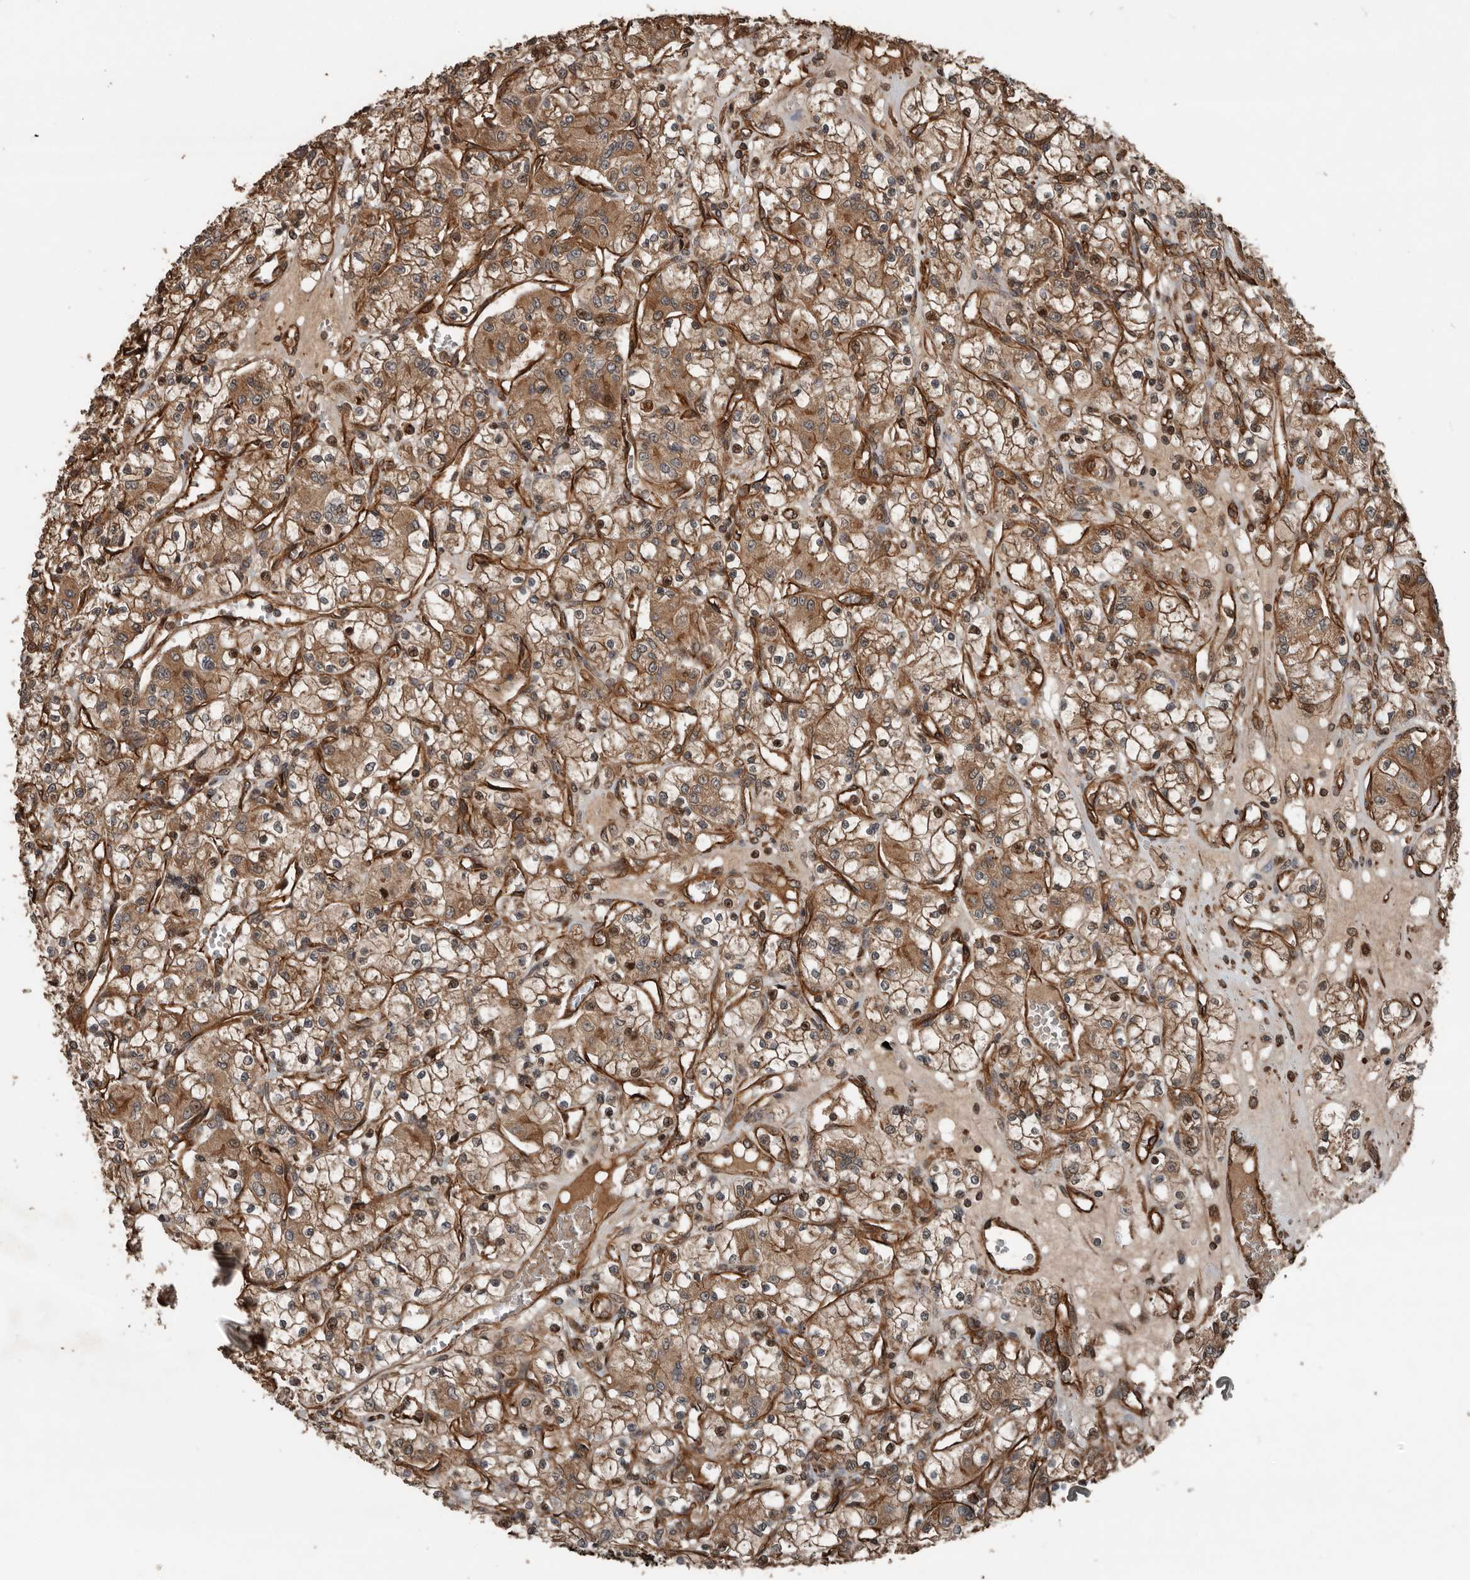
{"staining": {"intensity": "moderate", "quantity": ">75%", "location": "cytoplasmic/membranous"}, "tissue": "renal cancer", "cell_type": "Tumor cells", "image_type": "cancer", "snomed": [{"axis": "morphology", "description": "Adenocarcinoma, NOS"}, {"axis": "topography", "description": "Kidney"}], "caption": "Protein analysis of renal cancer tissue demonstrates moderate cytoplasmic/membranous expression in approximately >75% of tumor cells. The protein of interest is shown in brown color, while the nuclei are stained blue.", "gene": "YOD1", "patient": {"sex": "female", "age": 59}}